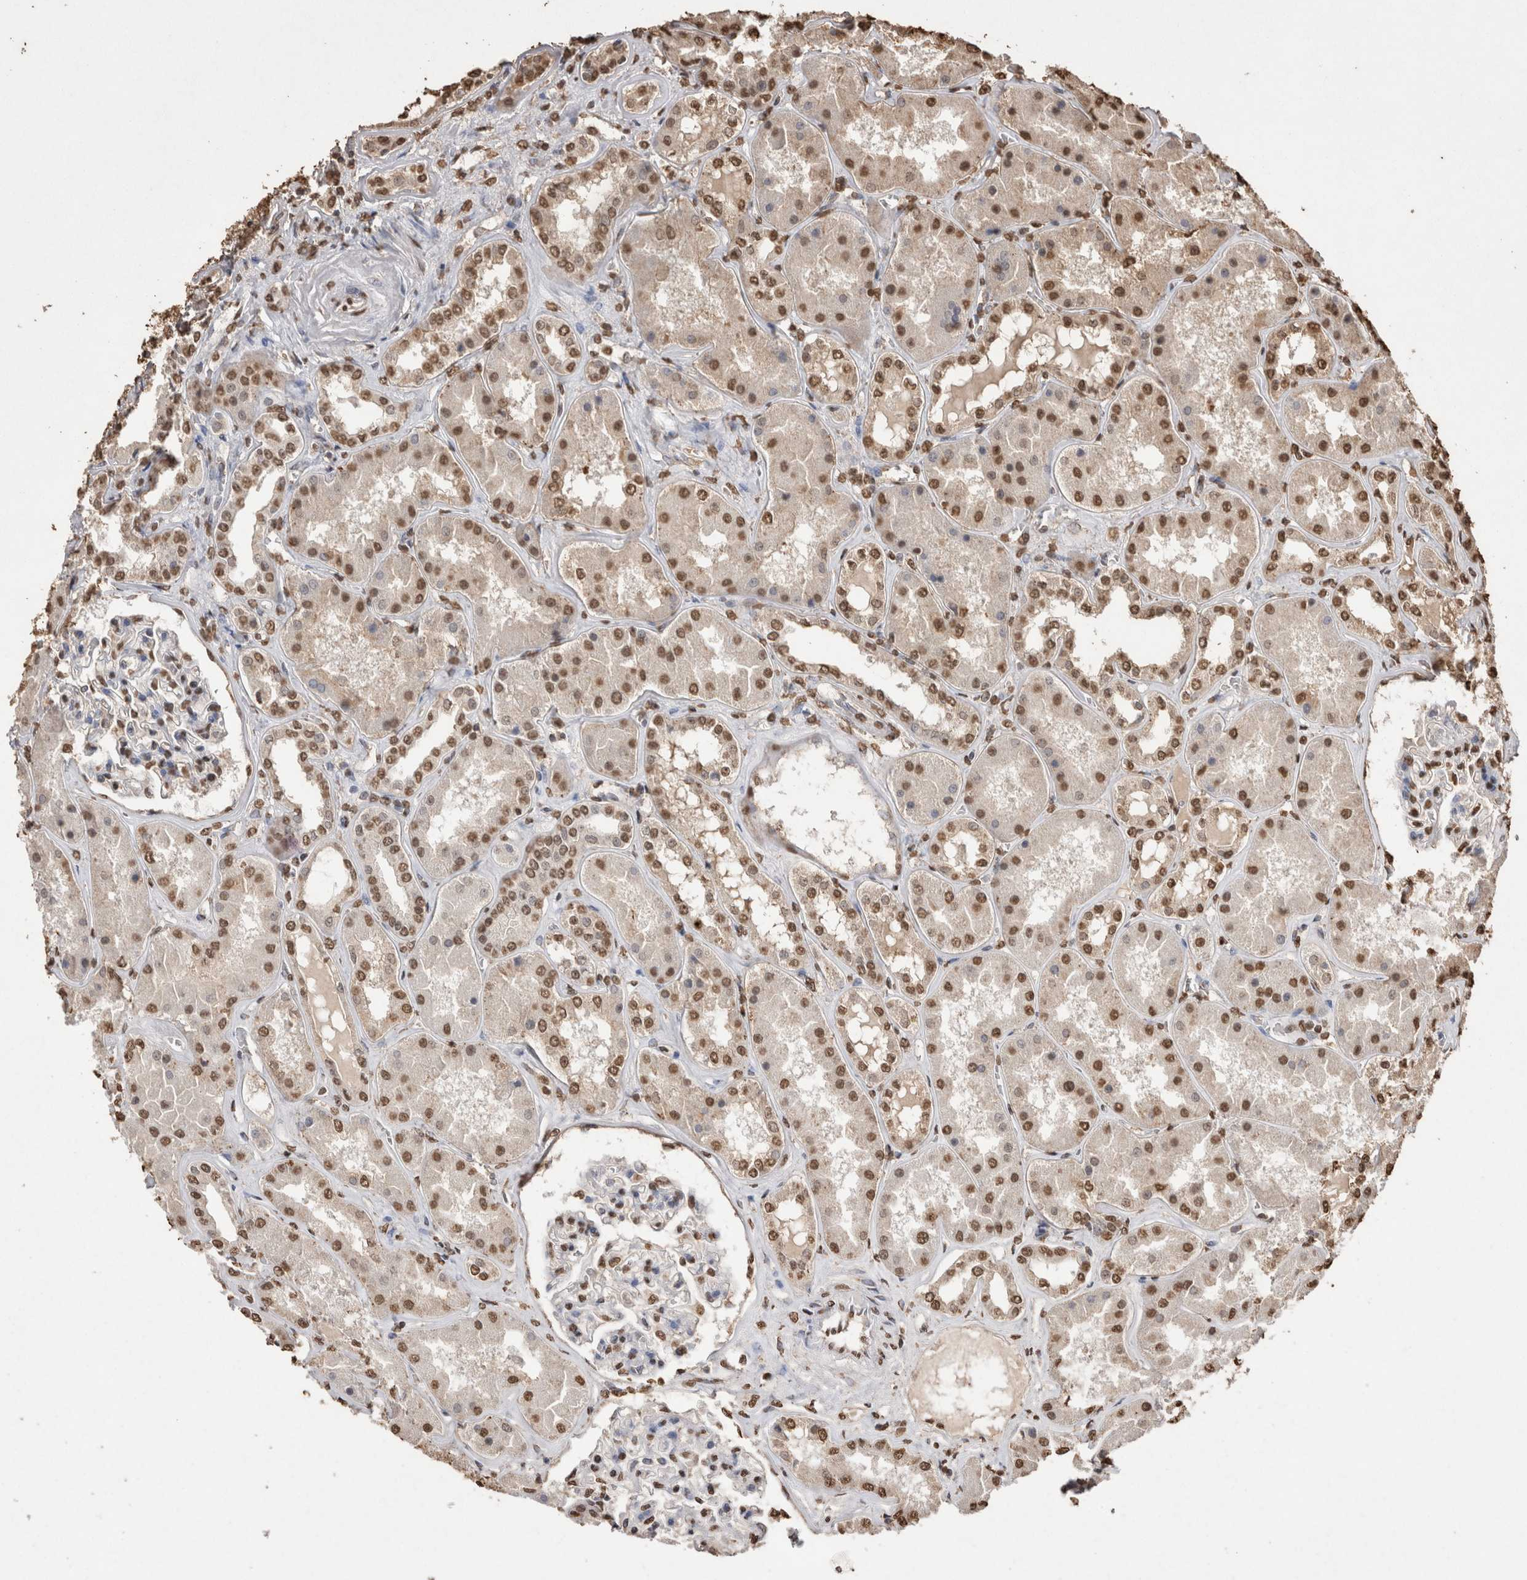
{"staining": {"intensity": "moderate", "quantity": "25%-75%", "location": "nuclear"}, "tissue": "kidney", "cell_type": "Cells in glomeruli", "image_type": "normal", "snomed": [{"axis": "morphology", "description": "Normal tissue, NOS"}, {"axis": "topography", "description": "Kidney"}], "caption": "IHC of normal human kidney demonstrates medium levels of moderate nuclear positivity in approximately 25%-75% of cells in glomeruli.", "gene": "POU5F1", "patient": {"sex": "female", "age": 56}}